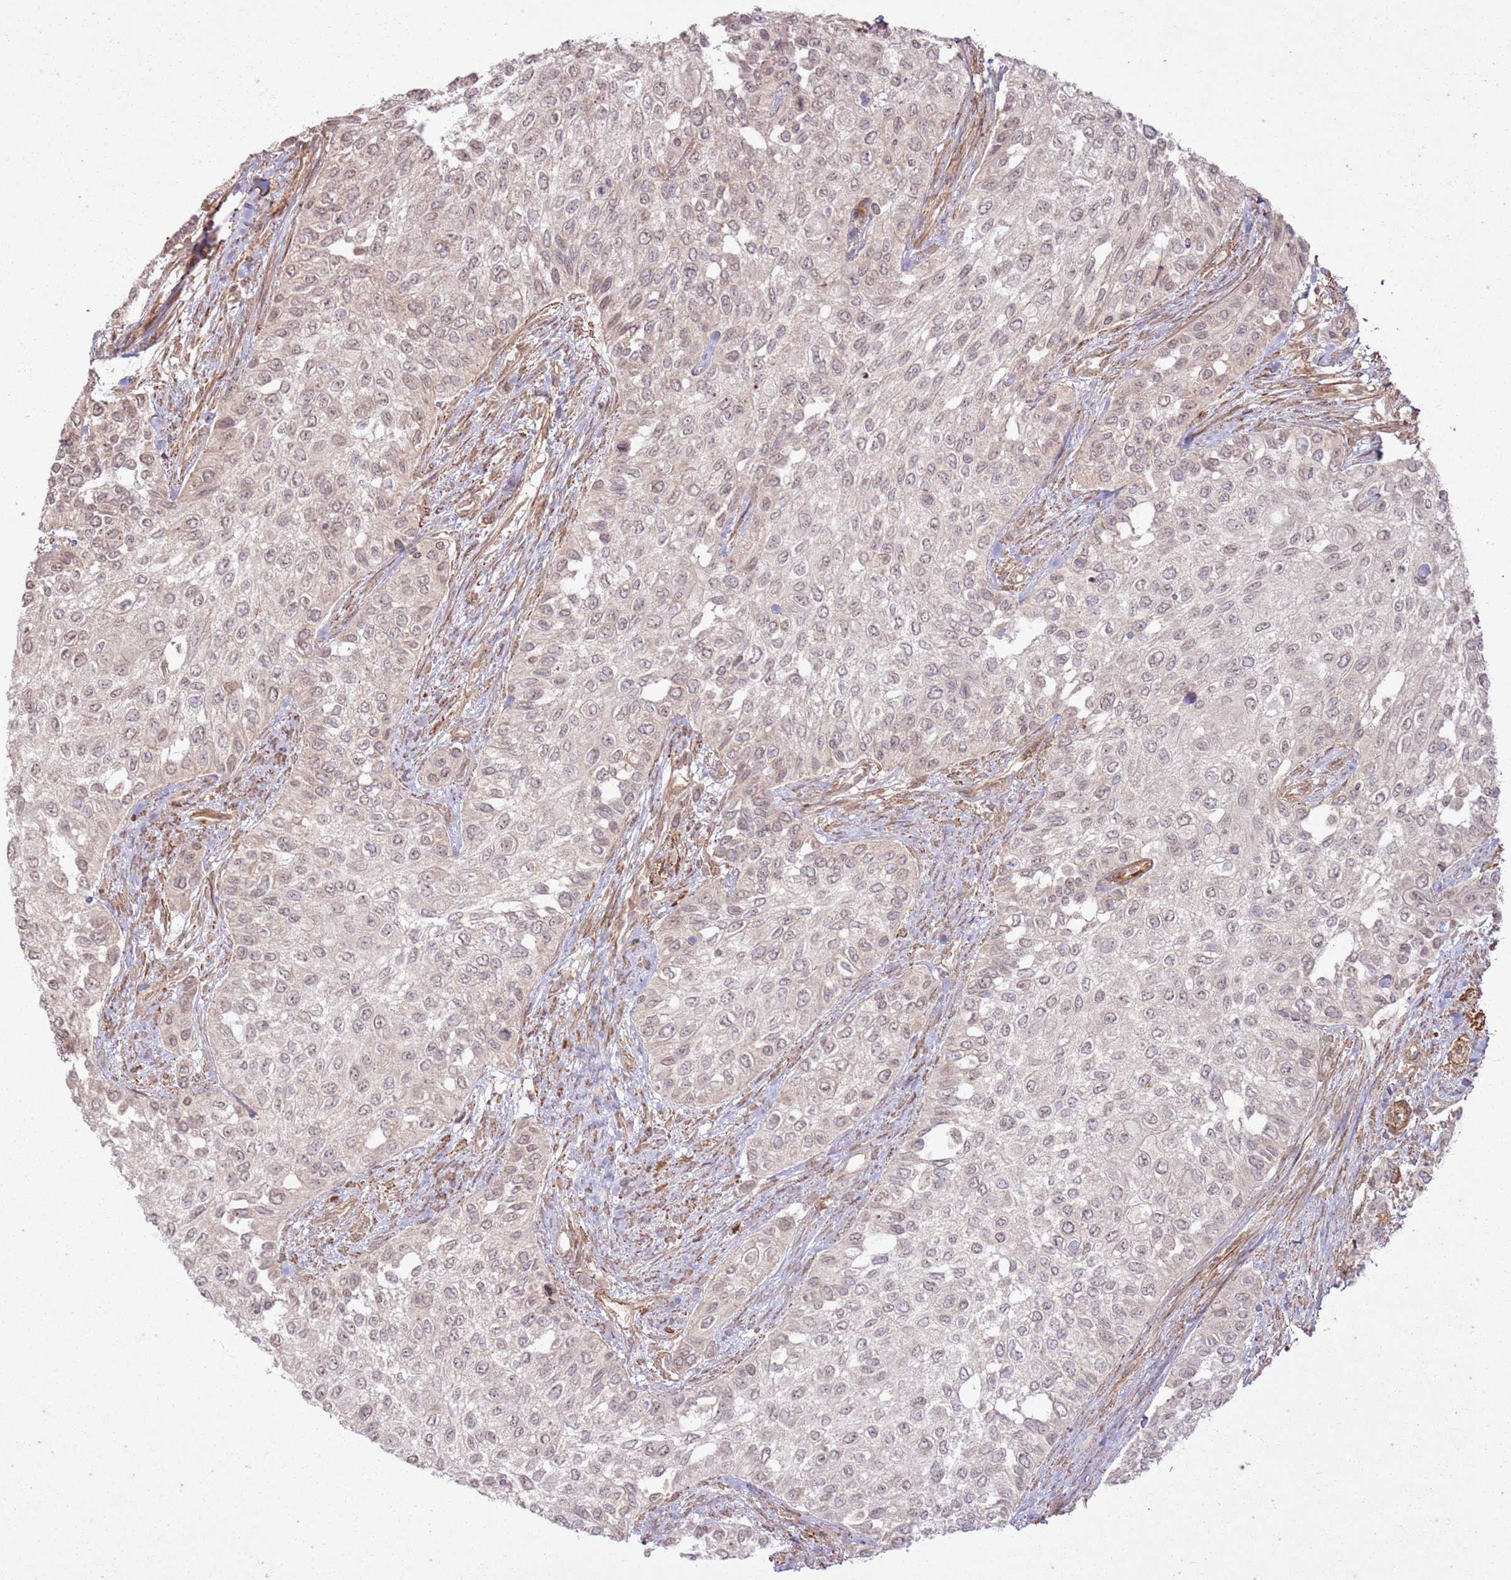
{"staining": {"intensity": "weak", "quantity": "25%-75%", "location": "cytoplasmic/membranous,nuclear"}, "tissue": "urothelial cancer", "cell_type": "Tumor cells", "image_type": "cancer", "snomed": [{"axis": "morphology", "description": "Normal tissue, NOS"}, {"axis": "morphology", "description": "Urothelial carcinoma, High grade"}, {"axis": "topography", "description": "Vascular tissue"}, {"axis": "topography", "description": "Urinary bladder"}], "caption": "Immunohistochemistry (IHC) photomicrograph of neoplastic tissue: urothelial cancer stained using IHC reveals low levels of weak protein expression localized specifically in the cytoplasmic/membranous and nuclear of tumor cells, appearing as a cytoplasmic/membranous and nuclear brown color.", "gene": "ZNF623", "patient": {"sex": "female", "age": 56}}